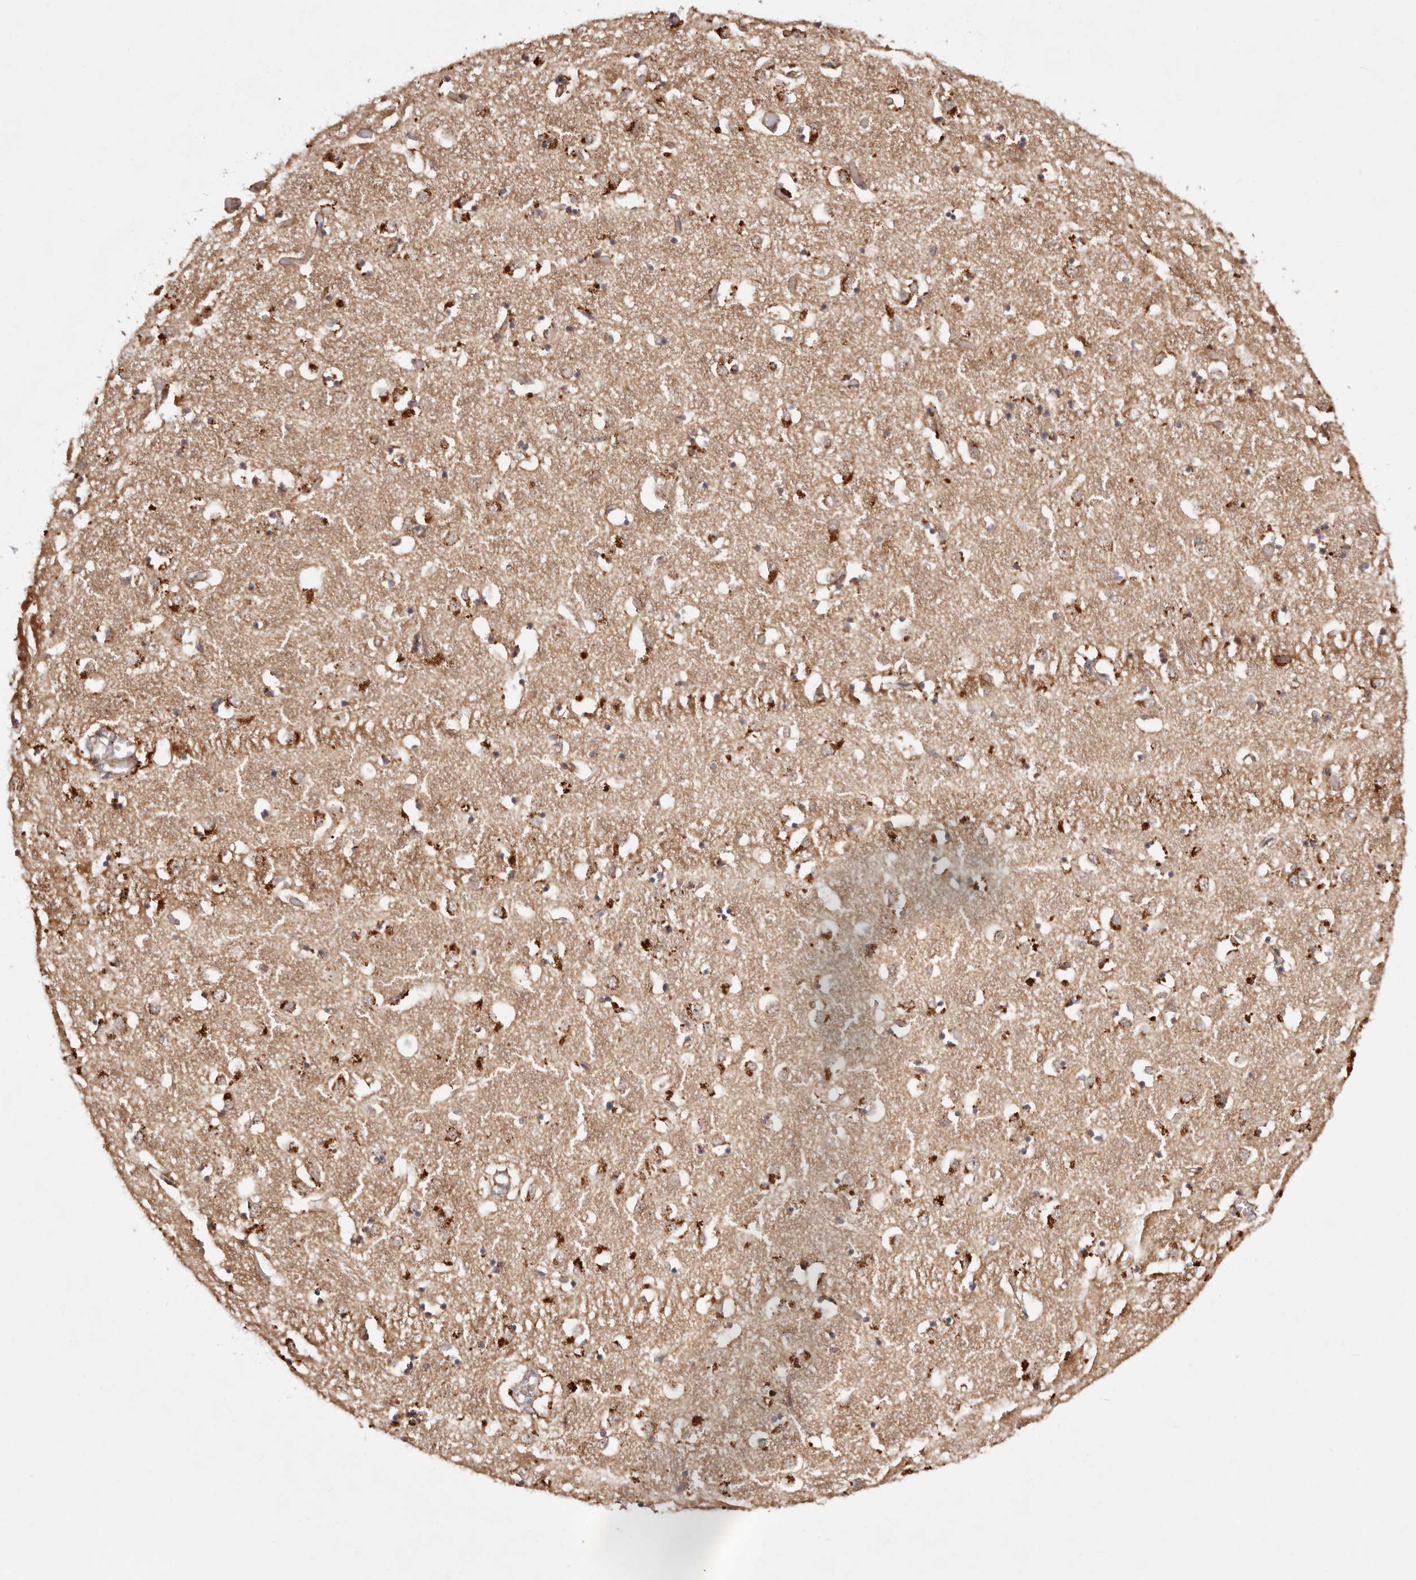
{"staining": {"intensity": "moderate", "quantity": "25%-75%", "location": "cytoplasmic/membranous"}, "tissue": "caudate", "cell_type": "Glial cells", "image_type": "normal", "snomed": [{"axis": "morphology", "description": "Normal tissue, NOS"}, {"axis": "topography", "description": "Lateral ventricle wall"}], "caption": "Protein analysis of normal caudate shows moderate cytoplasmic/membranous positivity in approximately 25%-75% of glial cells. The staining was performed using DAB (3,3'-diaminobenzidine) to visualize the protein expression in brown, while the nuclei were stained in blue with hematoxylin (Magnification: 20x).", "gene": "PTPN22", "patient": {"sex": "male", "age": 70}}